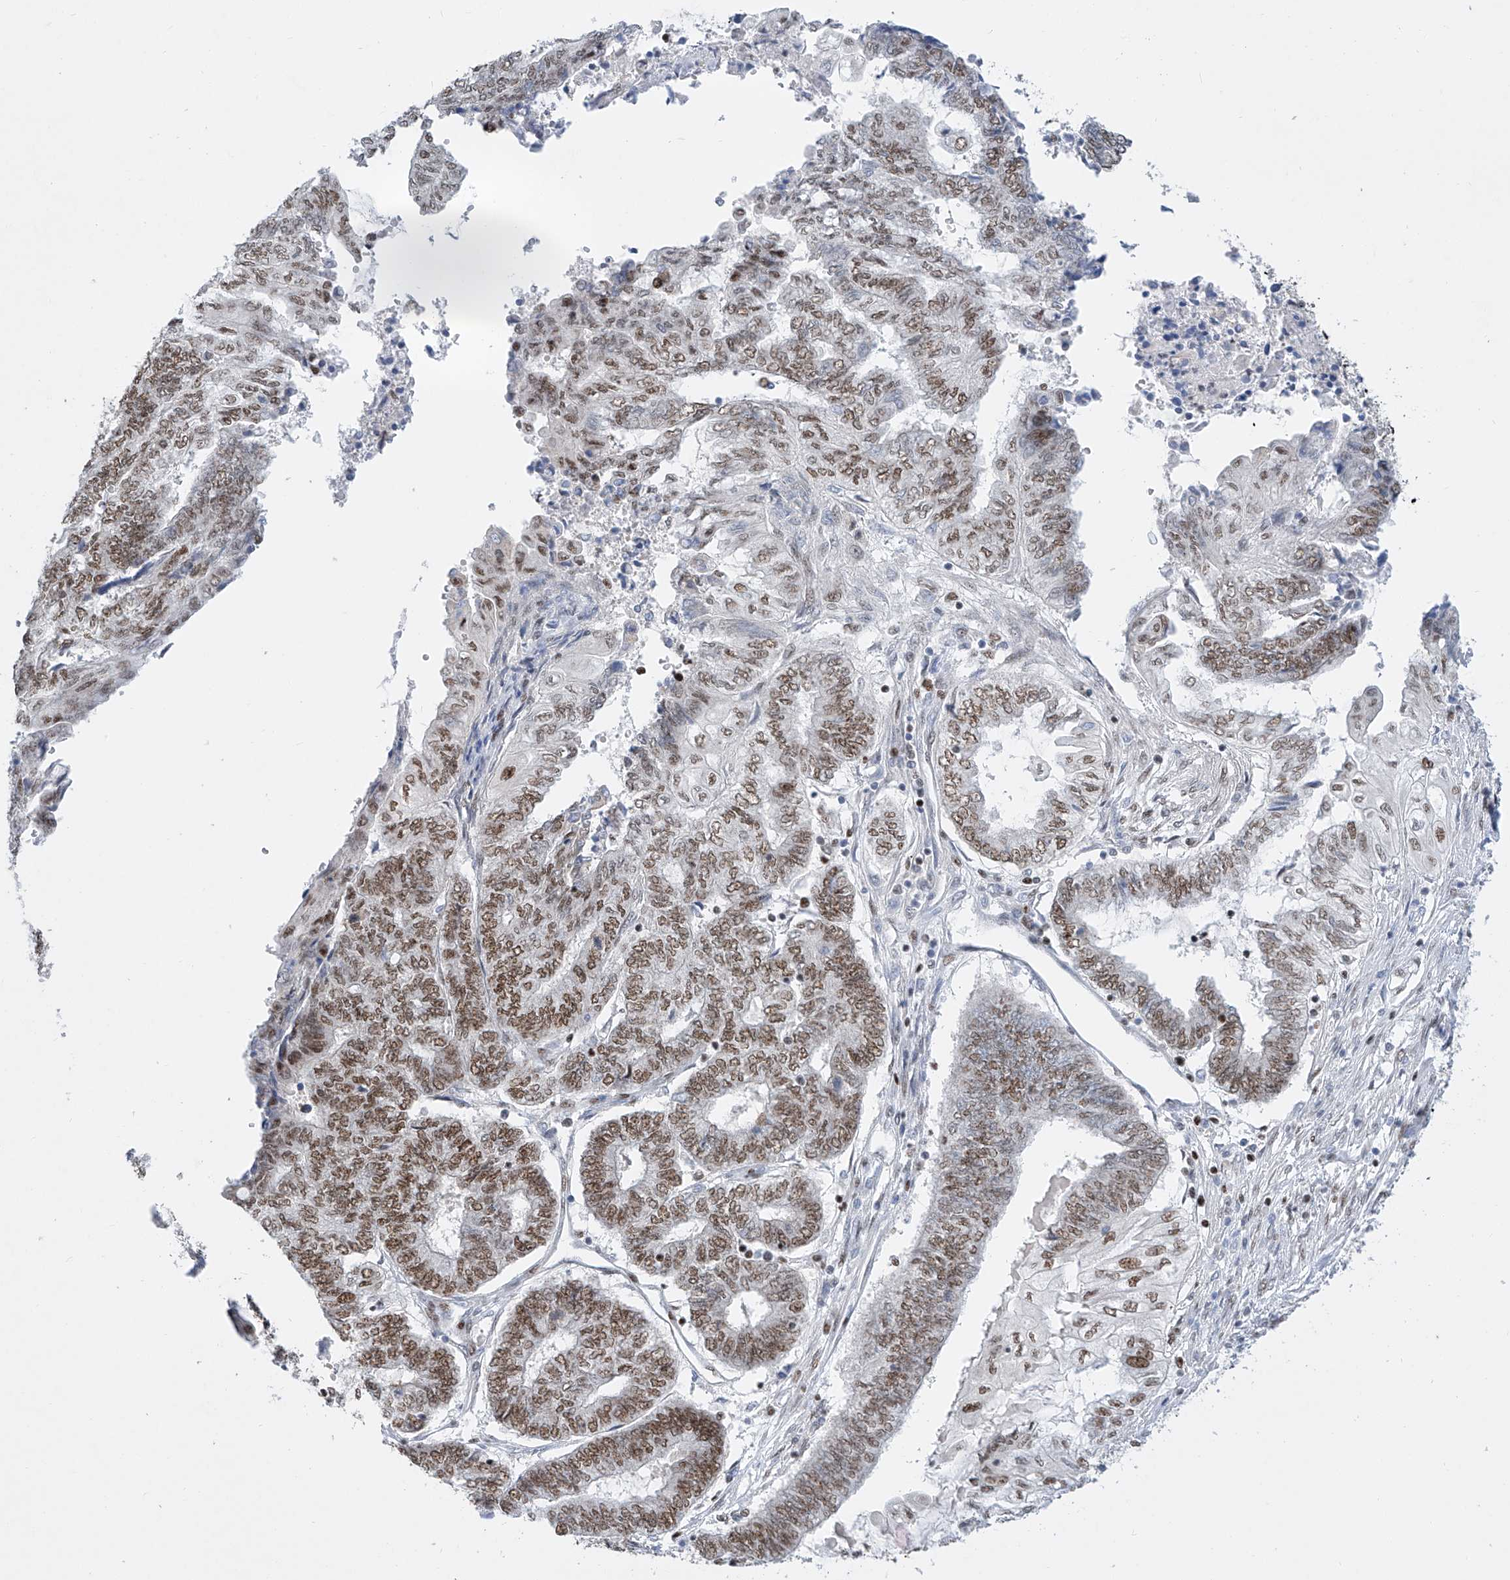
{"staining": {"intensity": "moderate", "quantity": ">75%", "location": "nuclear"}, "tissue": "endometrial cancer", "cell_type": "Tumor cells", "image_type": "cancer", "snomed": [{"axis": "morphology", "description": "Adenocarcinoma, NOS"}, {"axis": "topography", "description": "Uterus"}, {"axis": "topography", "description": "Endometrium"}], "caption": "High-power microscopy captured an immunohistochemistry (IHC) image of endometrial cancer, revealing moderate nuclear positivity in approximately >75% of tumor cells.", "gene": "TAF4", "patient": {"sex": "female", "age": 70}}